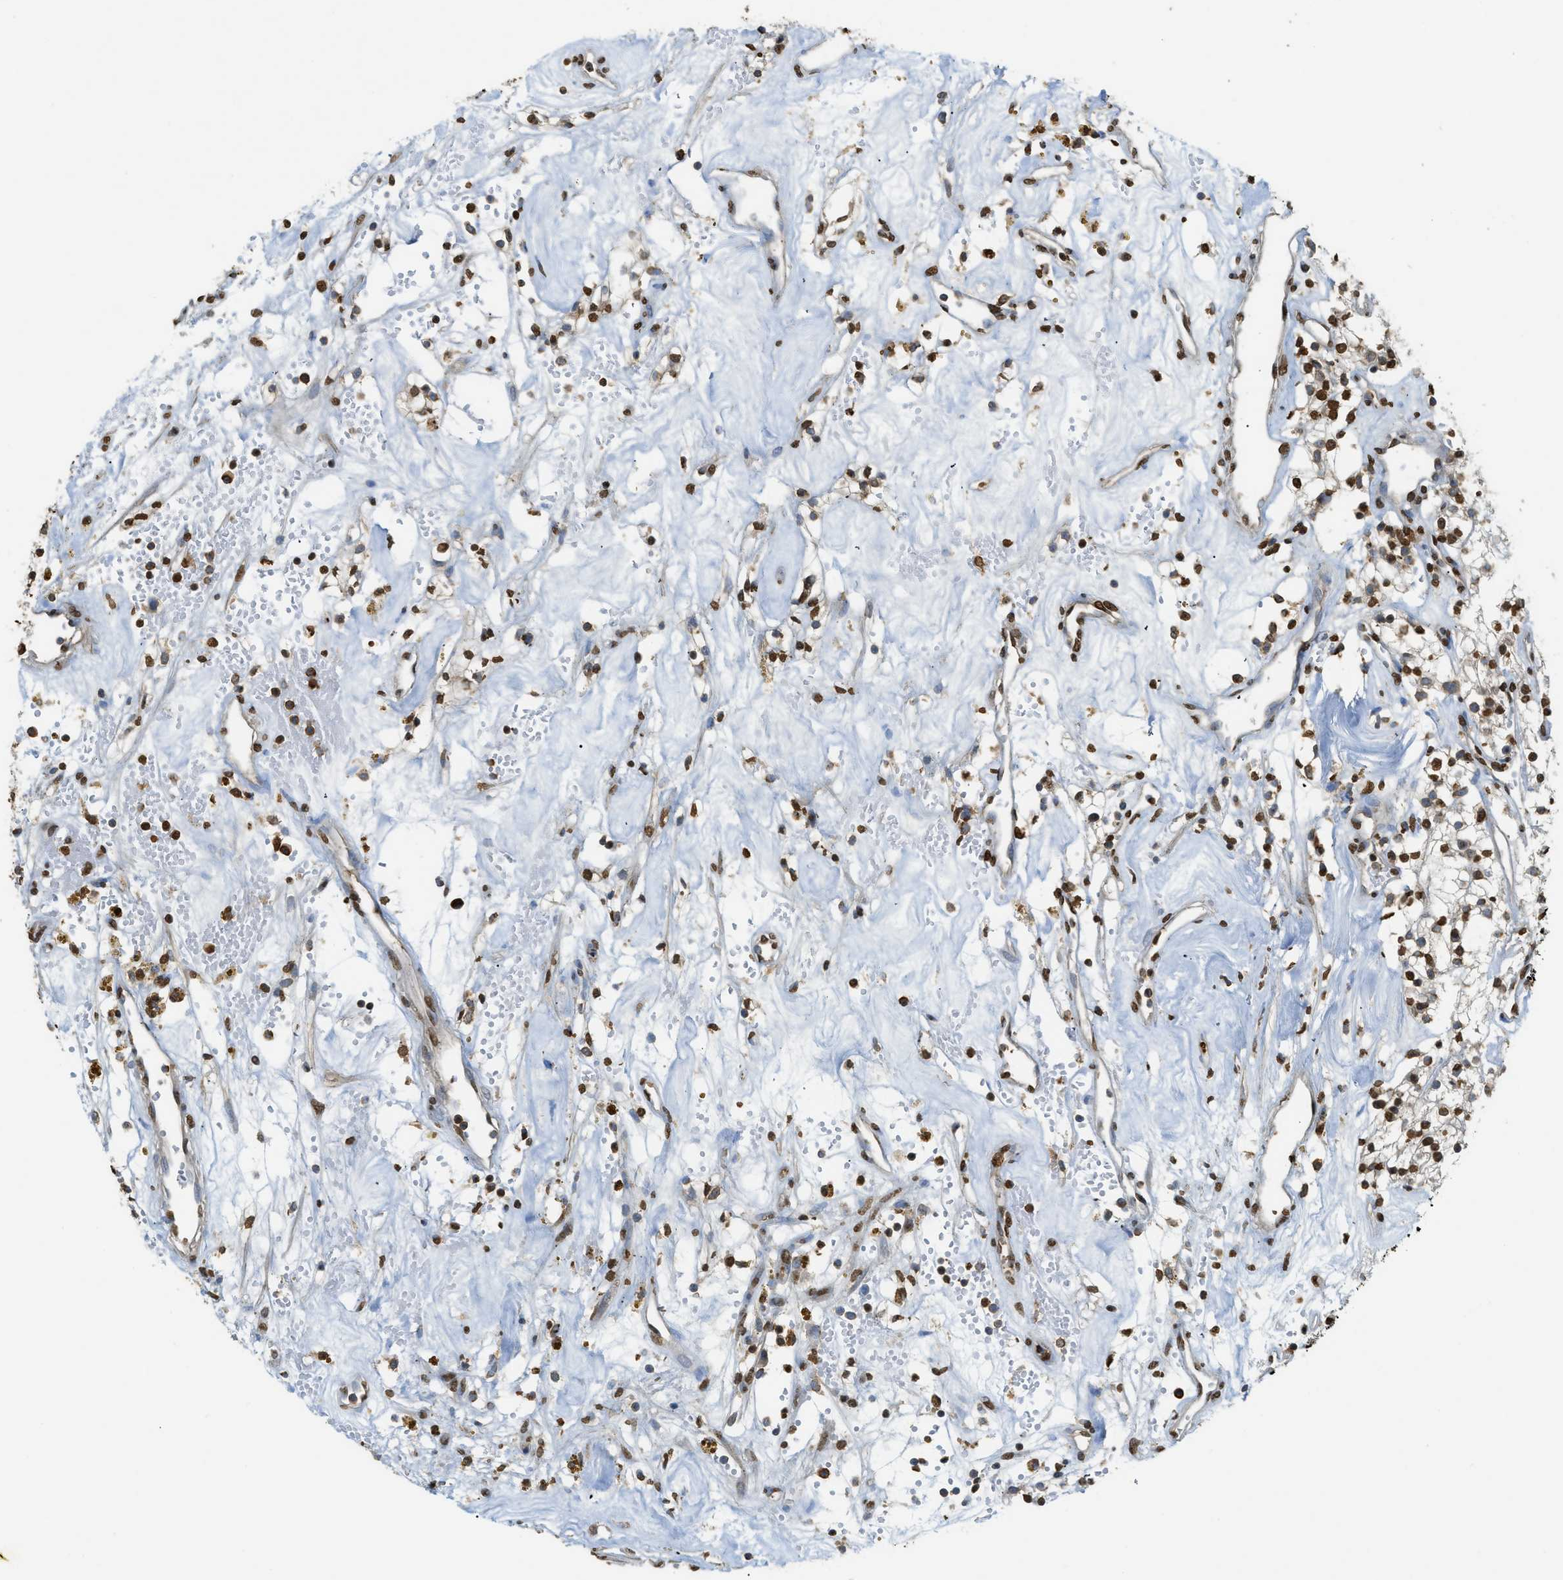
{"staining": {"intensity": "strong", "quantity": "25%-75%", "location": "nuclear"}, "tissue": "renal cancer", "cell_type": "Tumor cells", "image_type": "cancer", "snomed": [{"axis": "morphology", "description": "Adenocarcinoma, NOS"}, {"axis": "topography", "description": "Kidney"}], "caption": "Immunohistochemical staining of human renal adenocarcinoma displays high levels of strong nuclear expression in approximately 25%-75% of tumor cells. The protein is shown in brown color, while the nuclei are stained blue.", "gene": "NR5A2", "patient": {"sex": "male", "age": 59}}